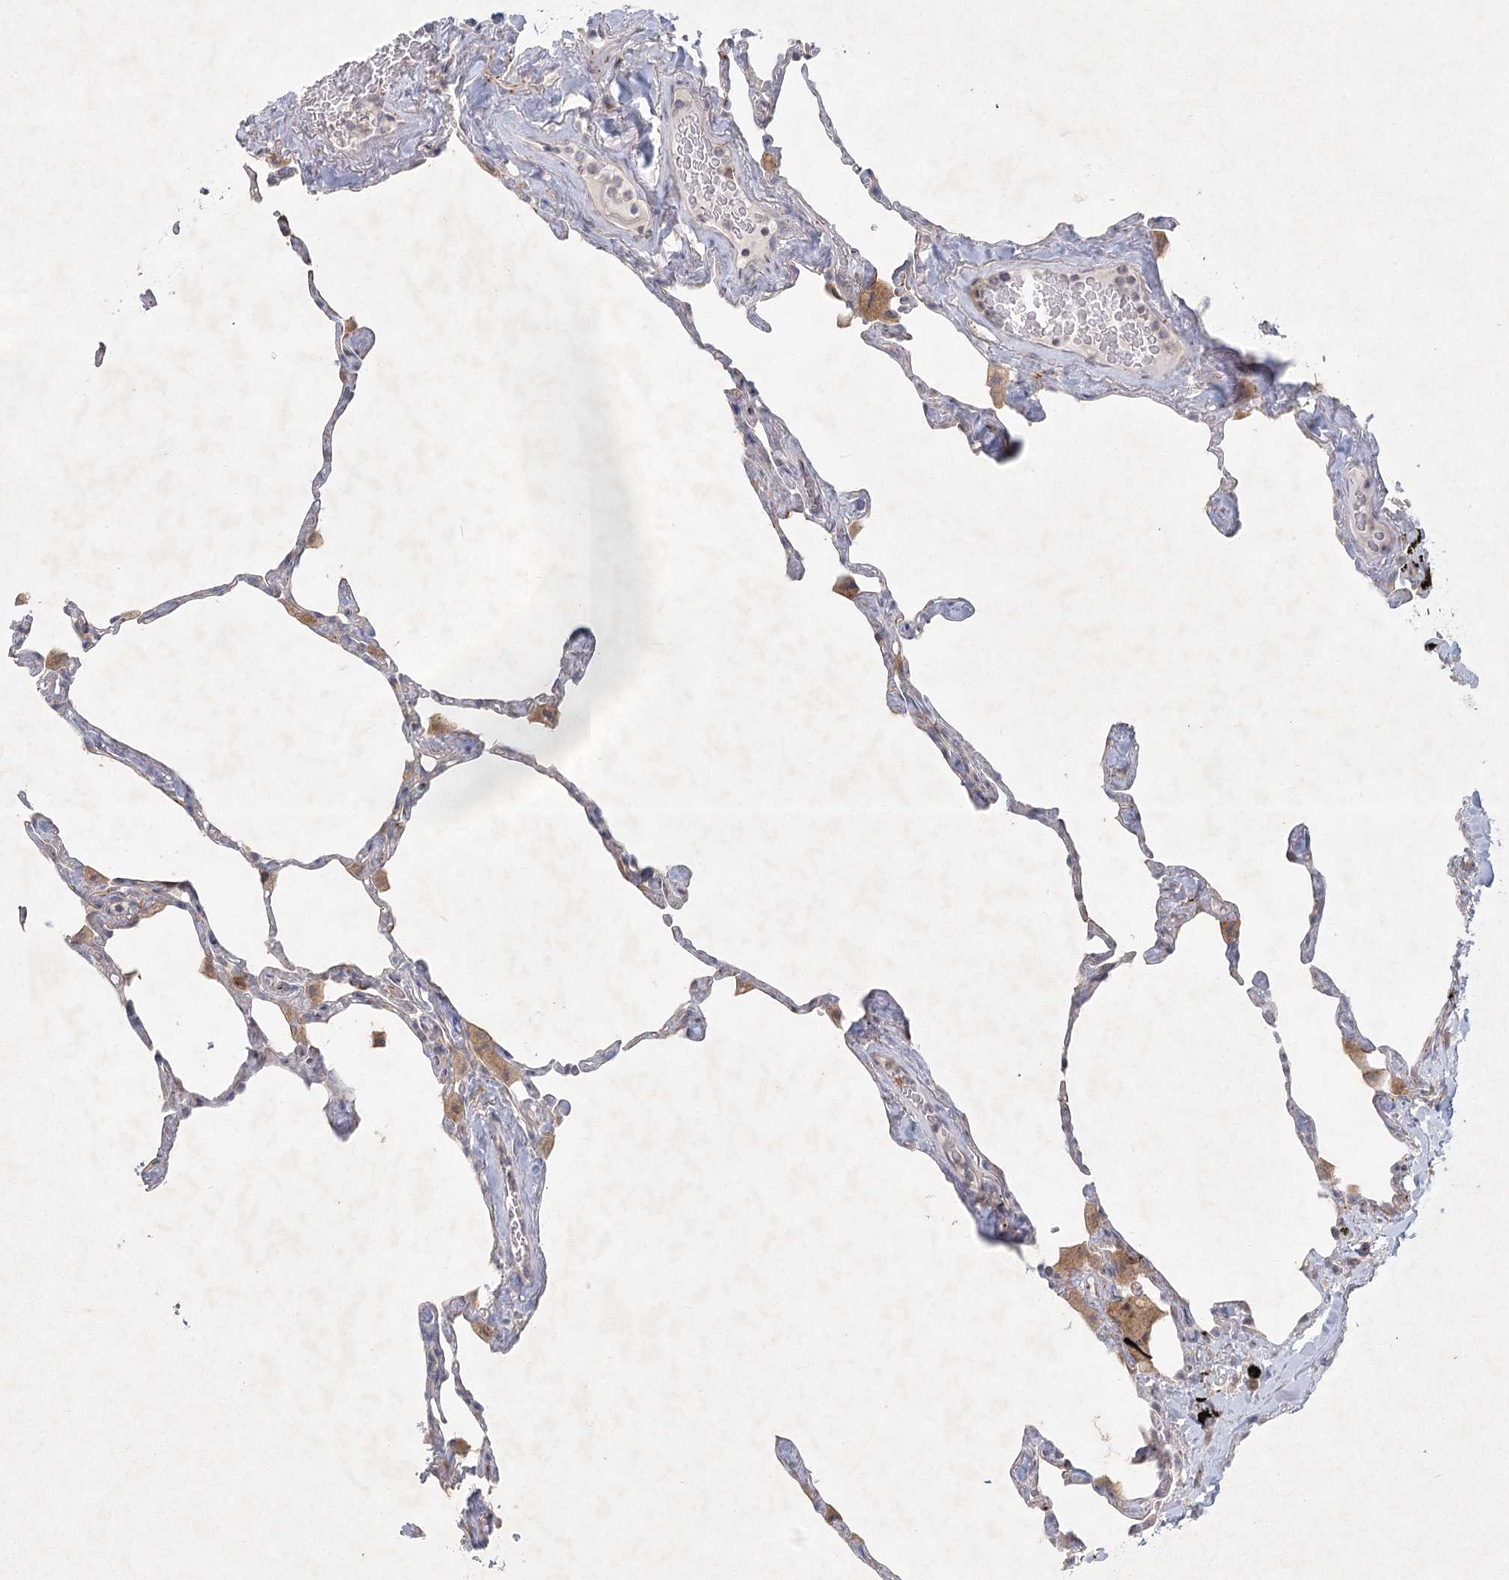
{"staining": {"intensity": "moderate", "quantity": "<25%", "location": "cytoplasmic/membranous"}, "tissue": "lung", "cell_type": "Alveolar cells", "image_type": "normal", "snomed": [{"axis": "morphology", "description": "Normal tissue, NOS"}, {"axis": "topography", "description": "Lung"}], "caption": "Immunohistochemistry (IHC) histopathology image of unremarkable lung: lung stained using IHC shows low levels of moderate protein expression localized specifically in the cytoplasmic/membranous of alveolar cells, appearing as a cytoplasmic/membranous brown color.", "gene": "FAM110C", "patient": {"sex": "male", "age": 65}}